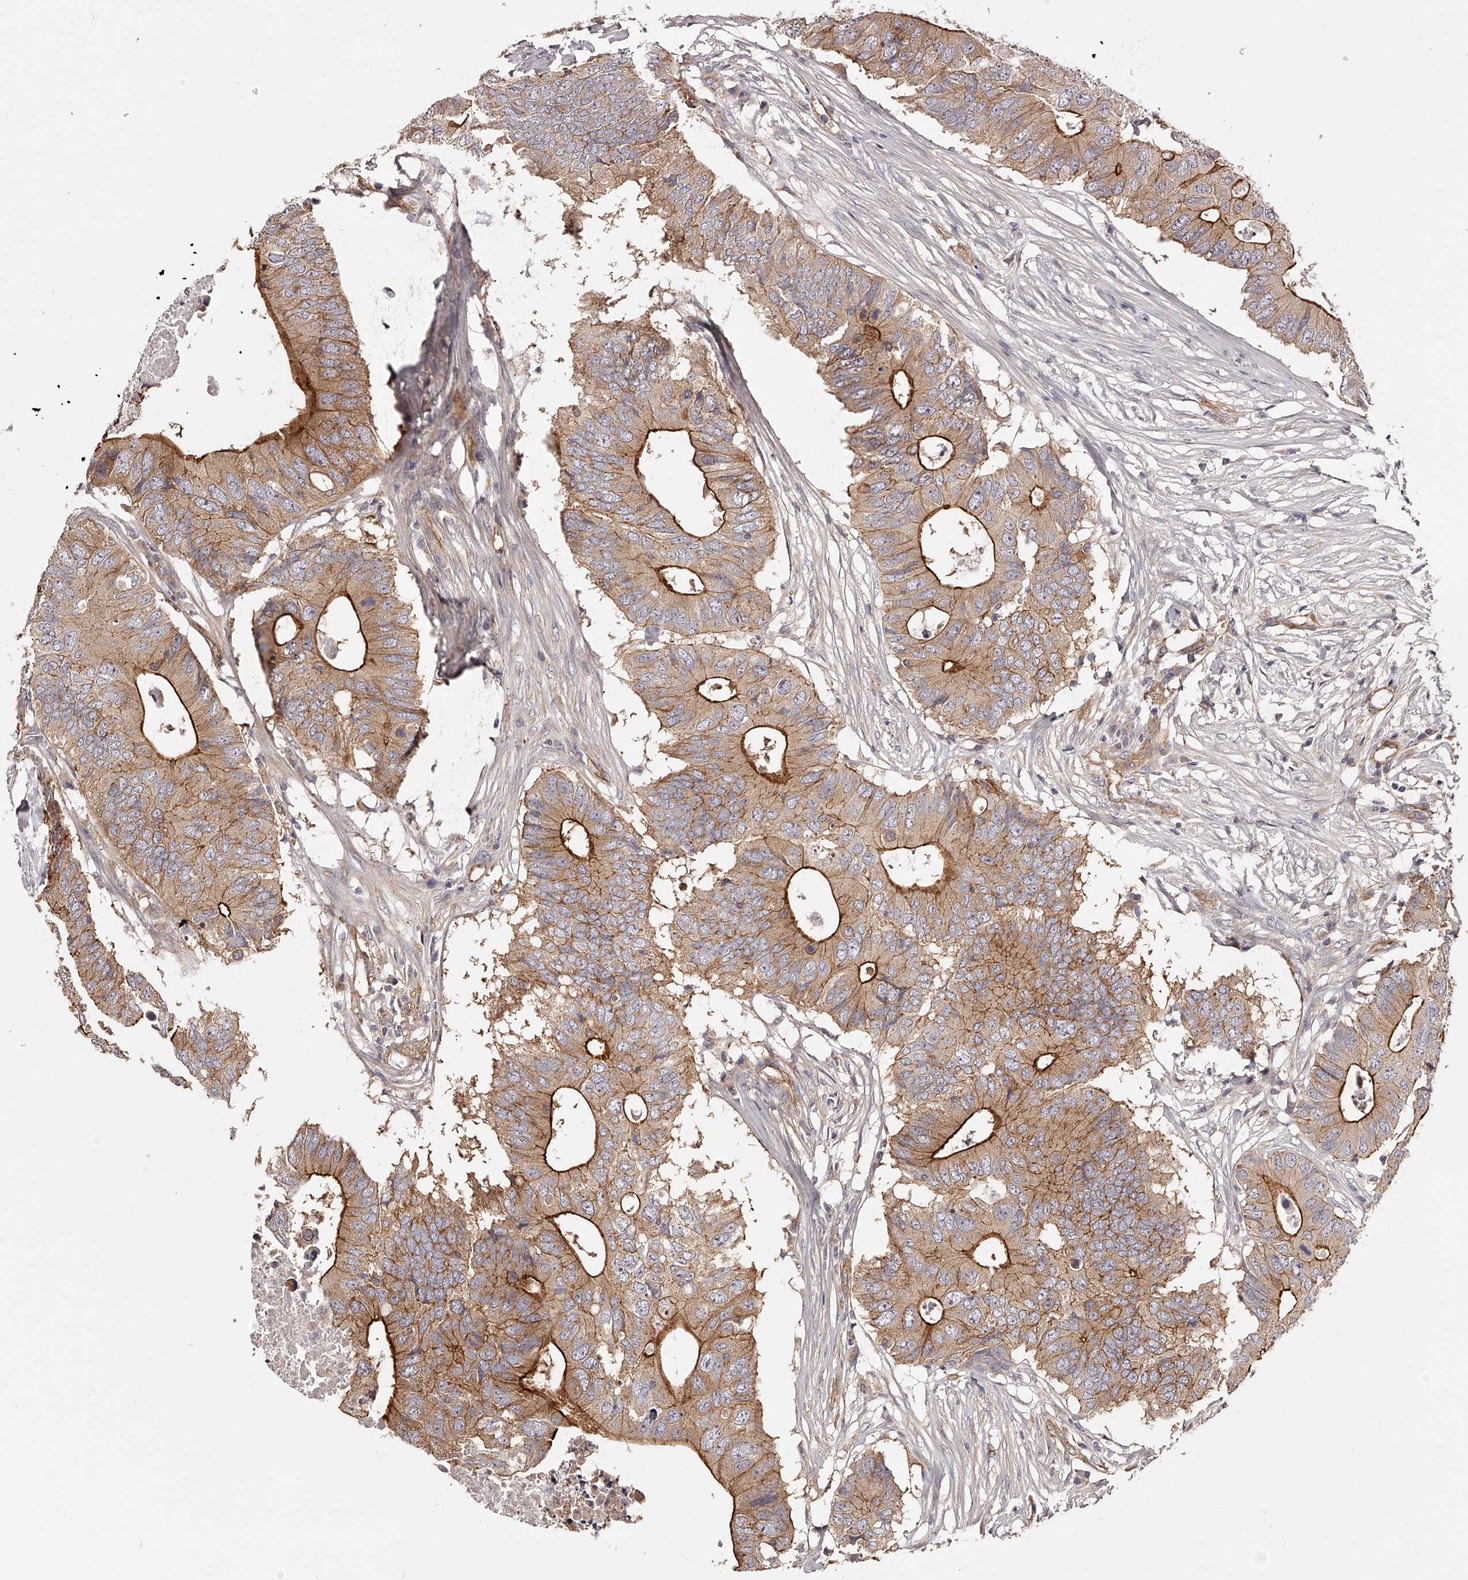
{"staining": {"intensity": "strong", "quantity": "25%-75%", "location": "cytoplasmic/membranous"}, "tissue": "colorectal cancer", "cell_type": "Tumor cells", "image_type": "cancer", "snomed": [{"axis": "morphology", "description": "Adenocarcinoma, NOS"}, {"axis": "topography", "description": "Colon"}], "caption": "A high-resolution histopathology image shows immunohistochemistry staining of colorectal adenocarcinoma, which demonstrates strong cytoplasmic/membranous expression in about 25%-75% of tumor cells.", "gene": "LTV1", "patient": {"sex": "male", "age": 71}}